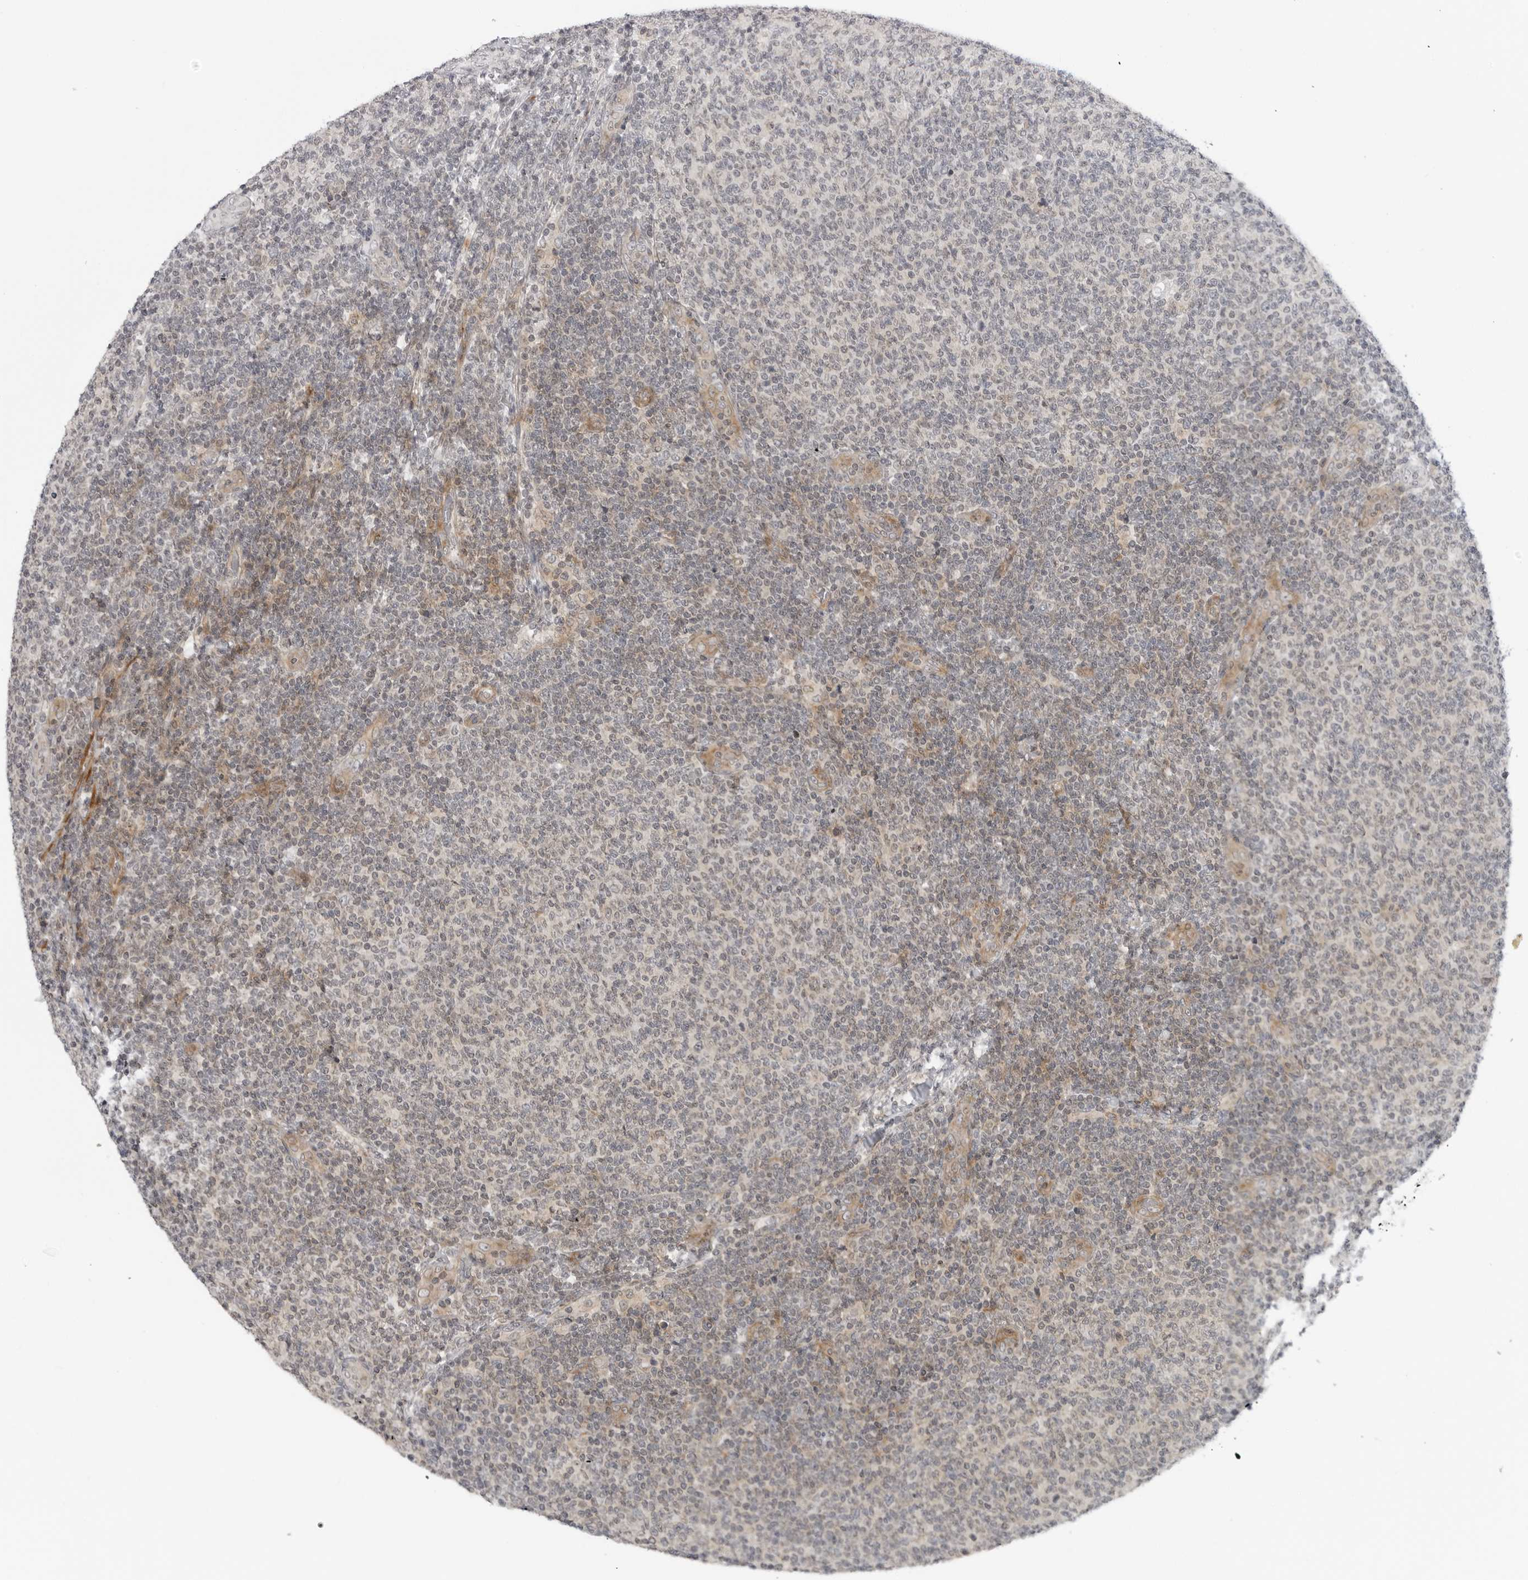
{"staining": {"intensity": "negative", "quantity": "none", "location": "none"}, "tissue": "lymphoma", "cell_type": "Tumor cells", "image_type": "cancer", "snomed": [{"axis": "morphology", "description": "Malignant lymphoma, non-Hodgkin's type, Low grade"}, {"axis": "topography", "description": "Lymph node"}], "caption": "The photomicrograph demonstrates no significant expression in tumor cells of malignant lymphoma, non-Hodgkin's type (low-grade).", "gene": "ADAMTS5", "patient": {"sex": "male", "age": 66}}